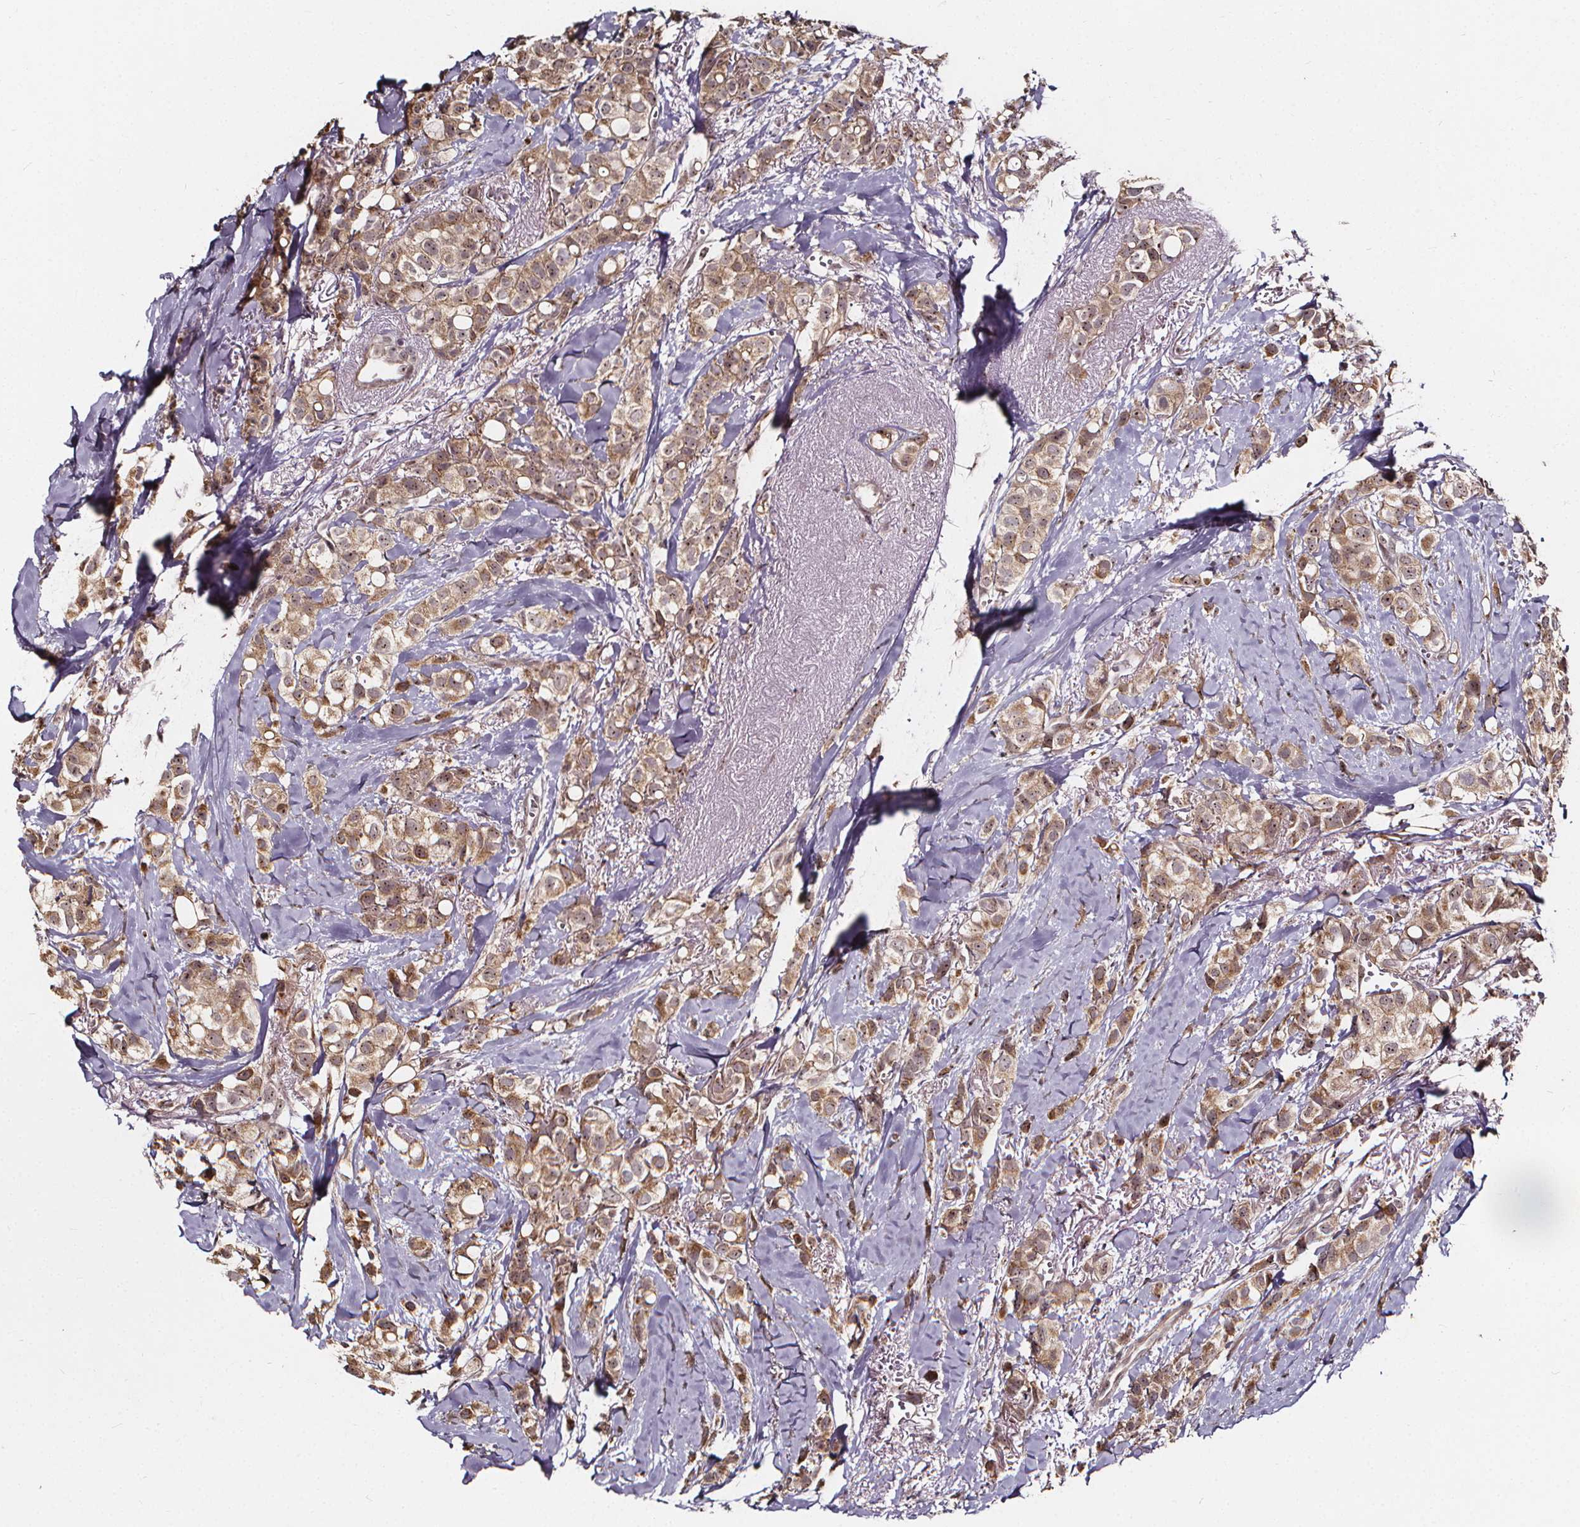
{"staining": {"intensity": "weak", "quantity": ">75%", "location": "cytoplasmic/membranous,nuclear"}, "tissue": "breast cancer", "cell_type": "Tumor cells", "image_type": "cancer", "snomed": [{"axis": "morphology", "description": "Duct carcinoma"}, {"axis": "topography", "description": "Breast"}], "caption": "Breast cancer stained with a protein marker shows weak staining in tumor cells.", "gene": "DDIT3", "patient": {"sex": "female", "age": 85}}